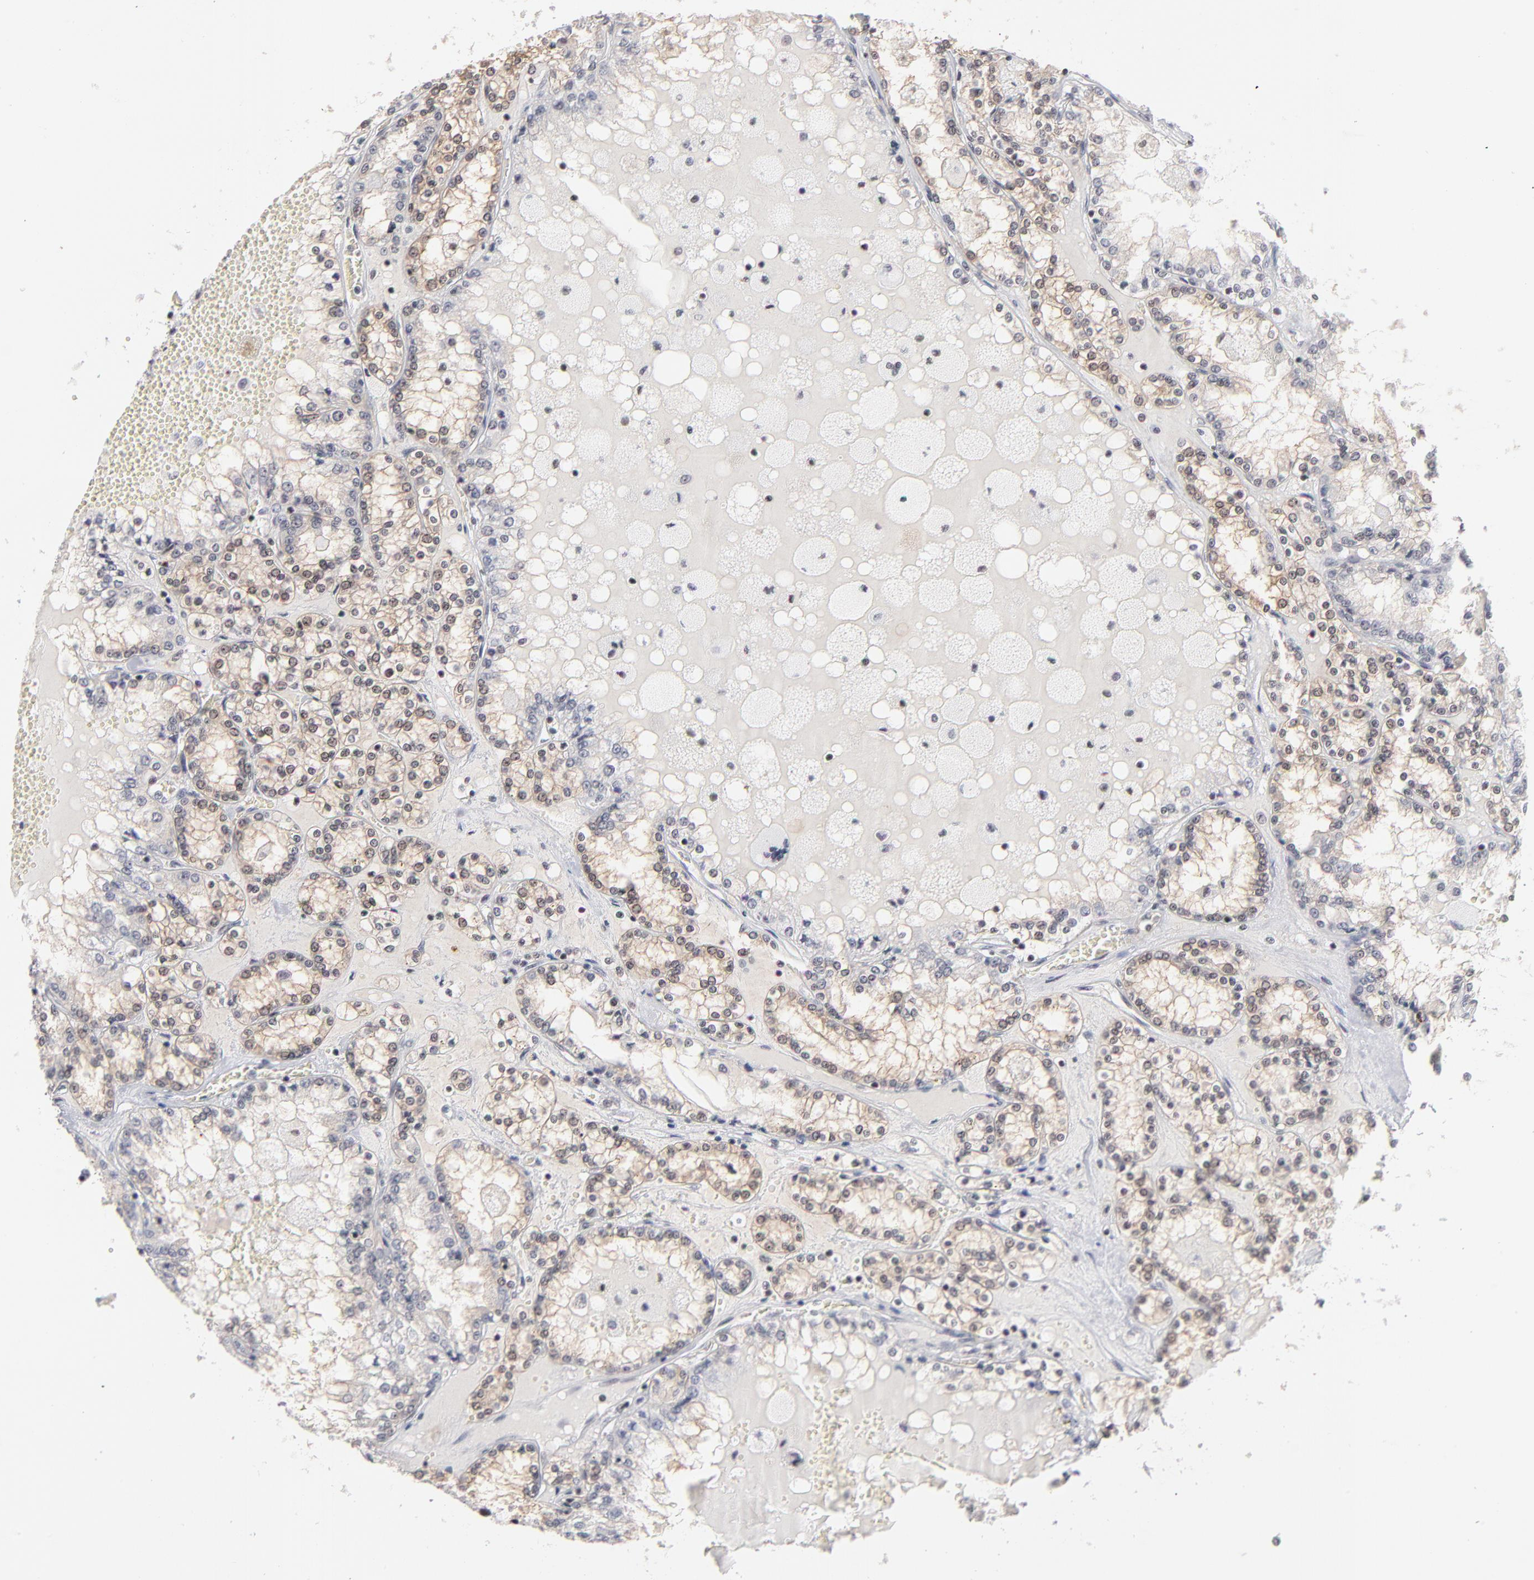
{"staining": {"intensity": "weak", "quantity": "25%-75%", "location": "nuclear"}, "tissue": "renal cancer", "cell_type": "Tumor cells", "image_type": "cancer", "snomed": [{"axis": "morphology", "description": "Adenocarcinoma, NOS"}, {"axis": "topography", "description": "Kidney"}], "caption": "This image demonstrates immunohistochemistry staining of renal cancer (adenocarcinoma), with low weak nuclear staining in approximately 25%-75% of tumor cells.", "gene": "ZNF143", "patient": {"sex": "female", "age": 56}}